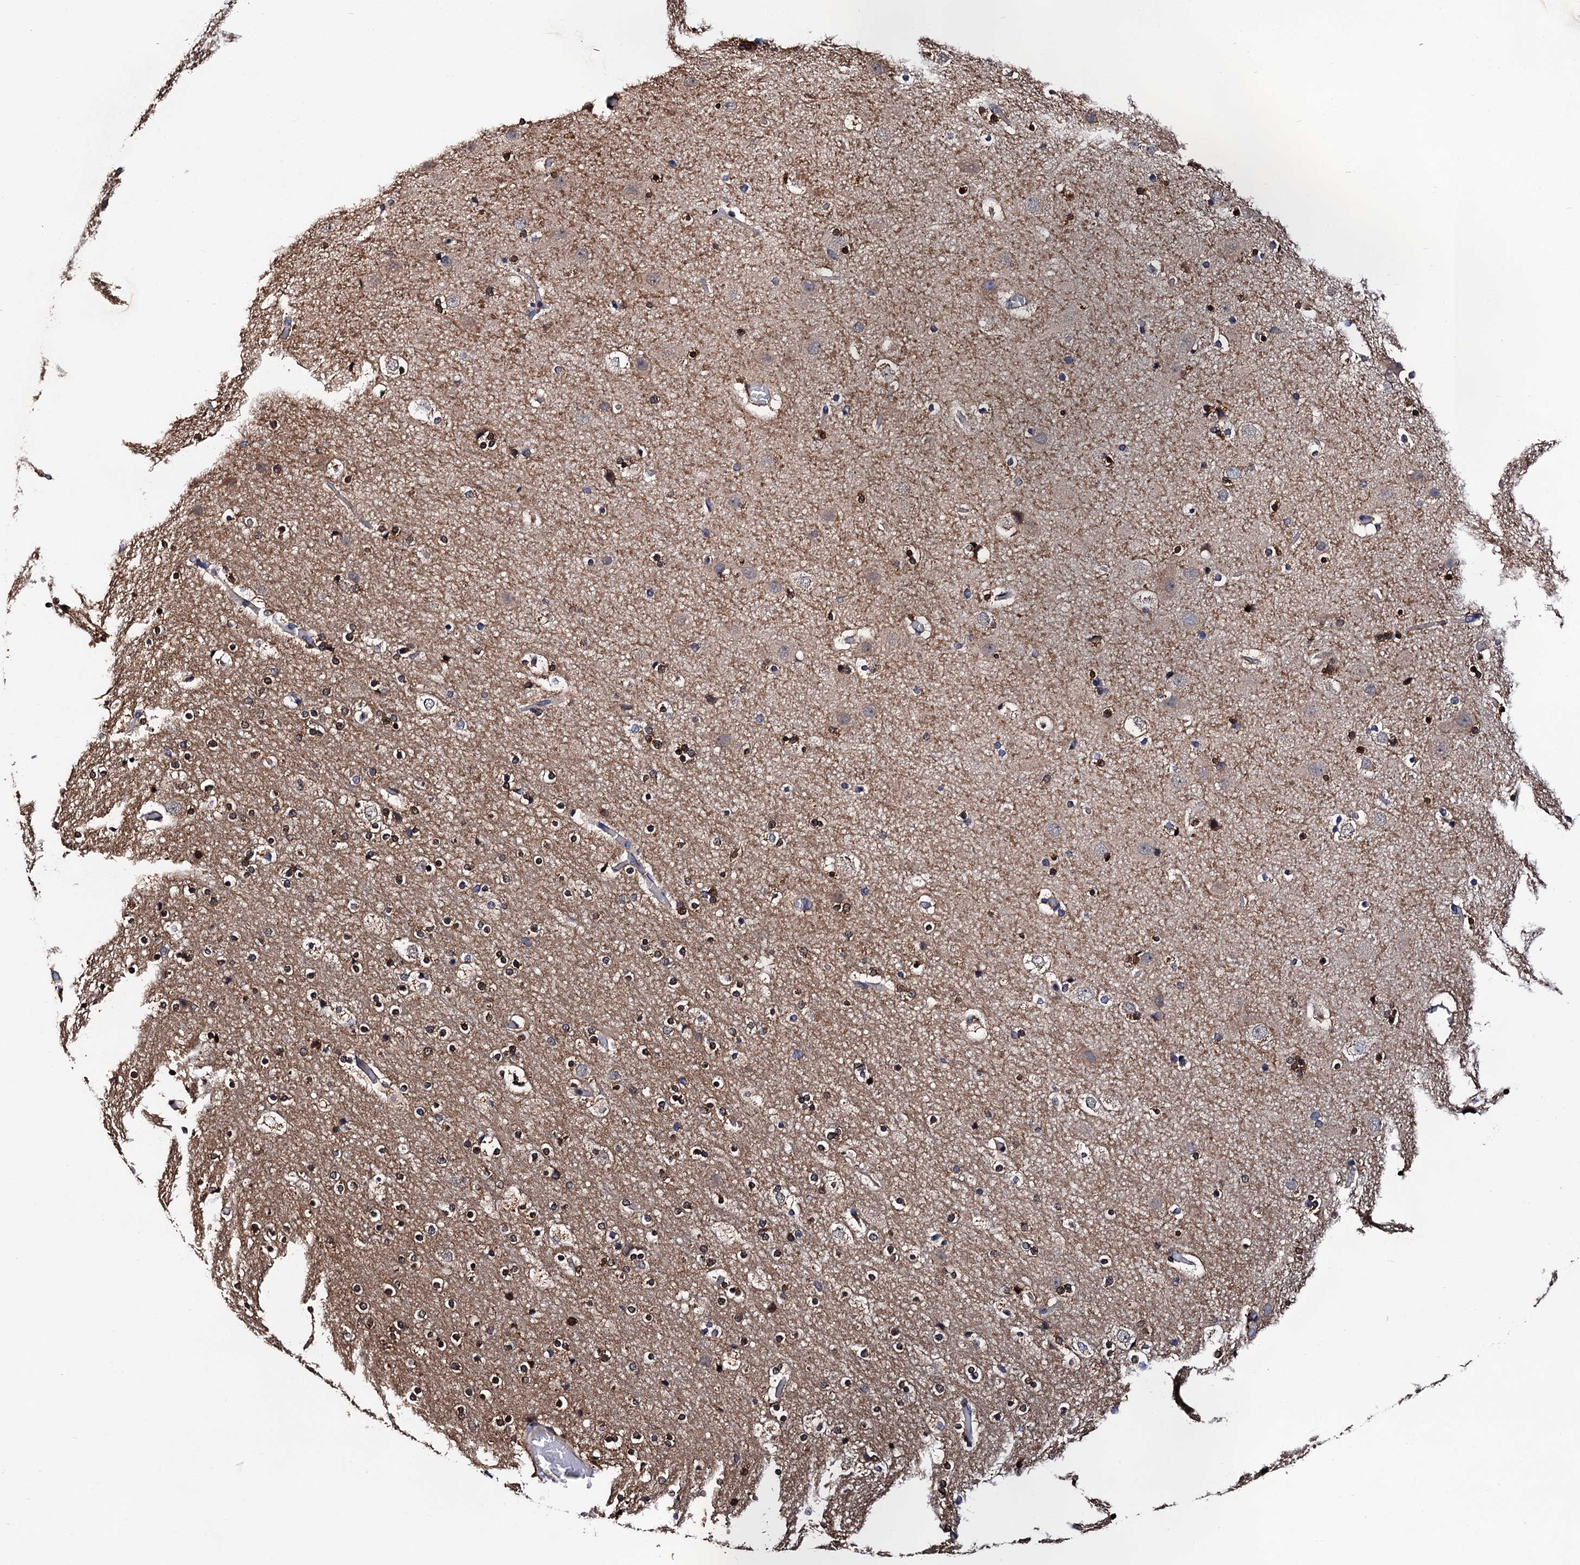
{"staining": {"intensity": "negative", "quantity": "none", "location": "none"}, "tissue": "cerebral cortex", "cell_type": "Endothelial cells", "image_type": "normal", "snomed": [{"axis": "morphology", "description": "Normal tissue, NOS"}, {"axis": "topography", "description": "Cerebral cortex"}], "caption": "Immunohistochemical staining of unremarkable human cerebral cortex displays no significant positivity in endothelial cells. (DAB IHC visualized using brightfield microscopy, high magnification).", "gene": "RGS11", "patient": {"sex": "male", "age": 57}}